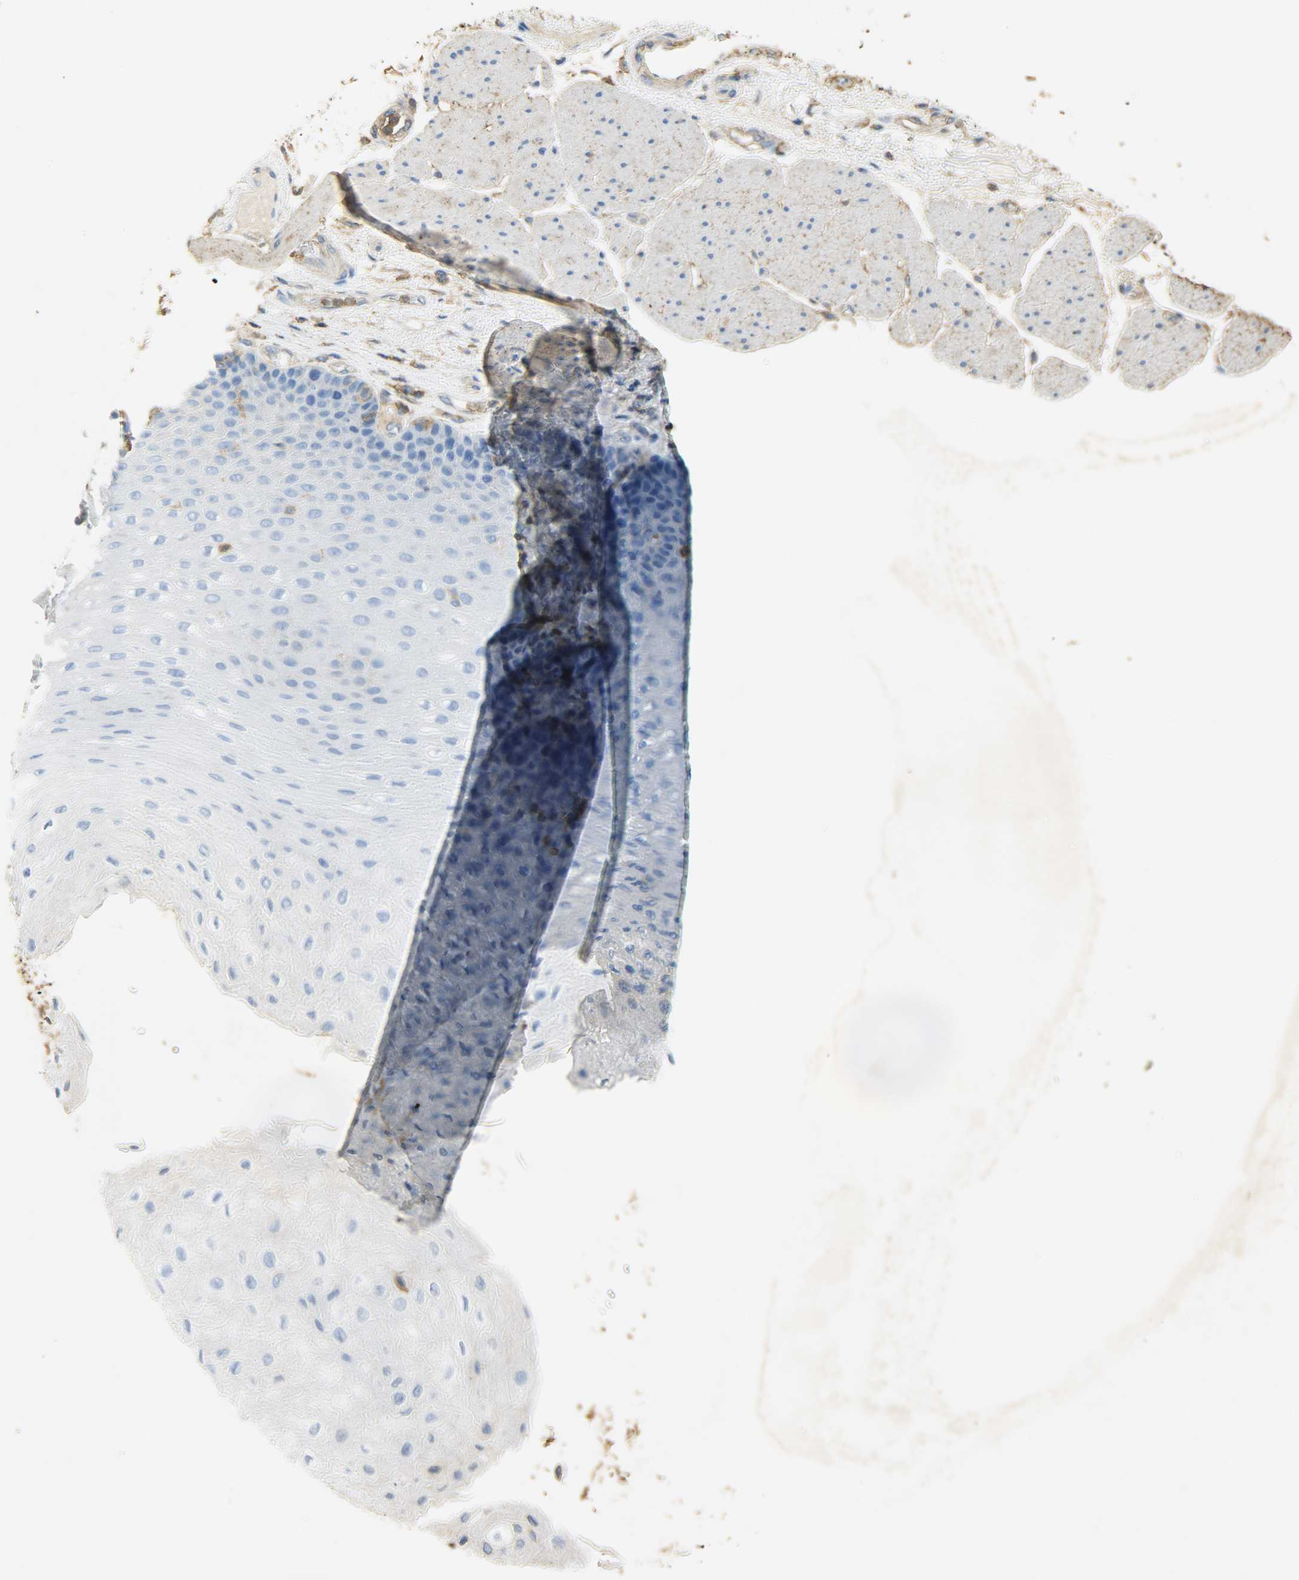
{"staining": {"intensity": "negative", "quantity": "none", "location": "none"}, "tissue": "esophagus", "cell_type": "Squamous epithelial cells", "image_type": "normal", "snomed": [{"axis": "morphology", "description": "Normal tissue, NOS"}, {"axis": "topography", "description": "Esophagus"}], "caption": "Immunohistochemistry (IHC) of benign human esophagus displays no positivity in squamous epithelial cells.", "gene": "ANXA6", "patient": {"sex": "female", "age": 72}}